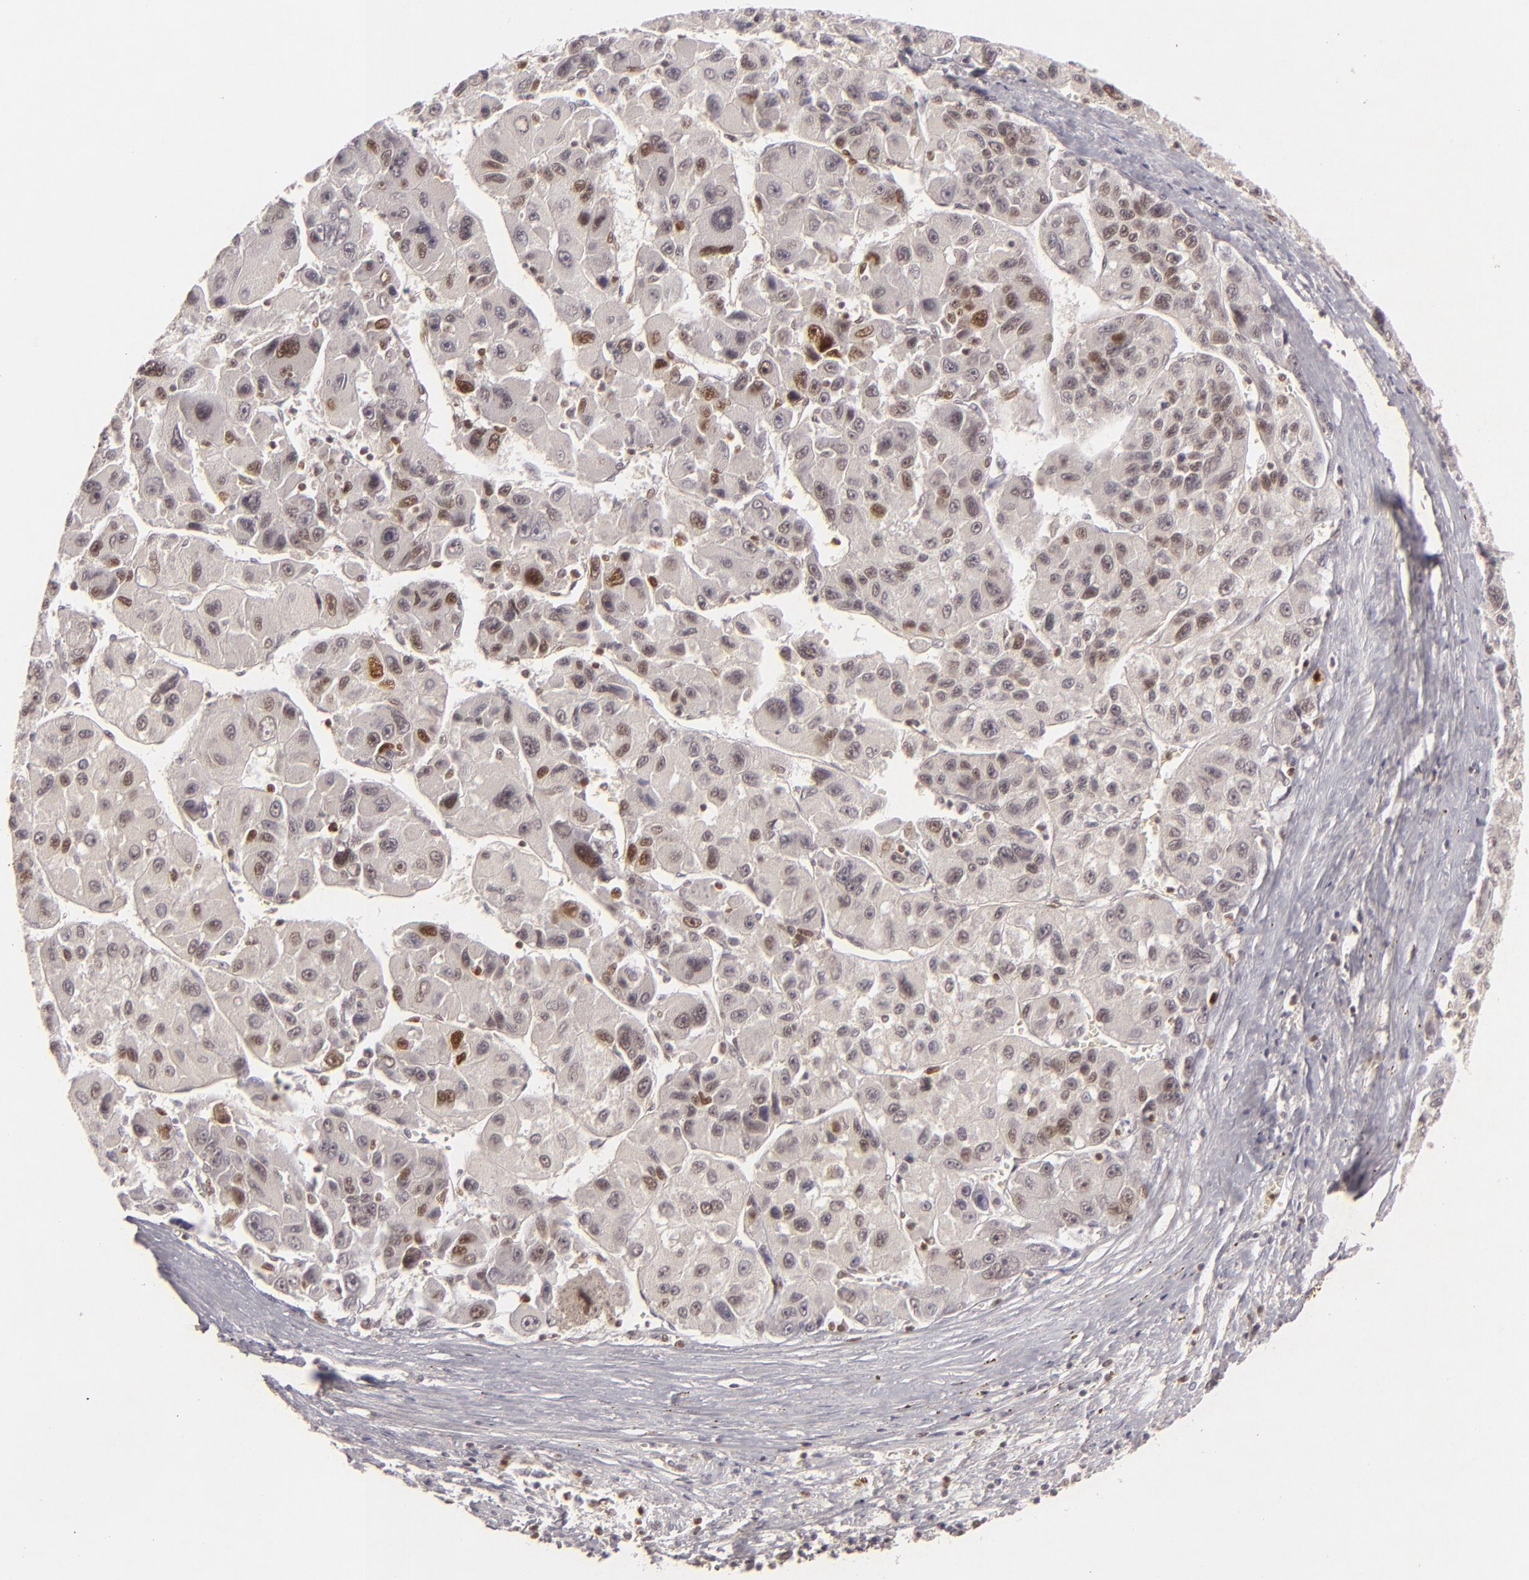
{"staining": {"intensity": "strong", "quantity": "25%-75%", "location": "nuclear"}, "tissue": "liver cancer", "cell_type": "Tumor cells", "image_type": "cancer", "snomed": [{"axis": "morphology", "description": "Carcinoma, Hepatocellular, NOS"}, {"axis": "topography", "description": "Liver"}], "caption": "High-power microscopy captured an immunohistochemistry histopathology image of liver cancer, revealing strong nuclear positivity in approximately 25%-75% of tumor cells.", "gene": "FEN1", "patient": {"sex": "male", "age": 64}}